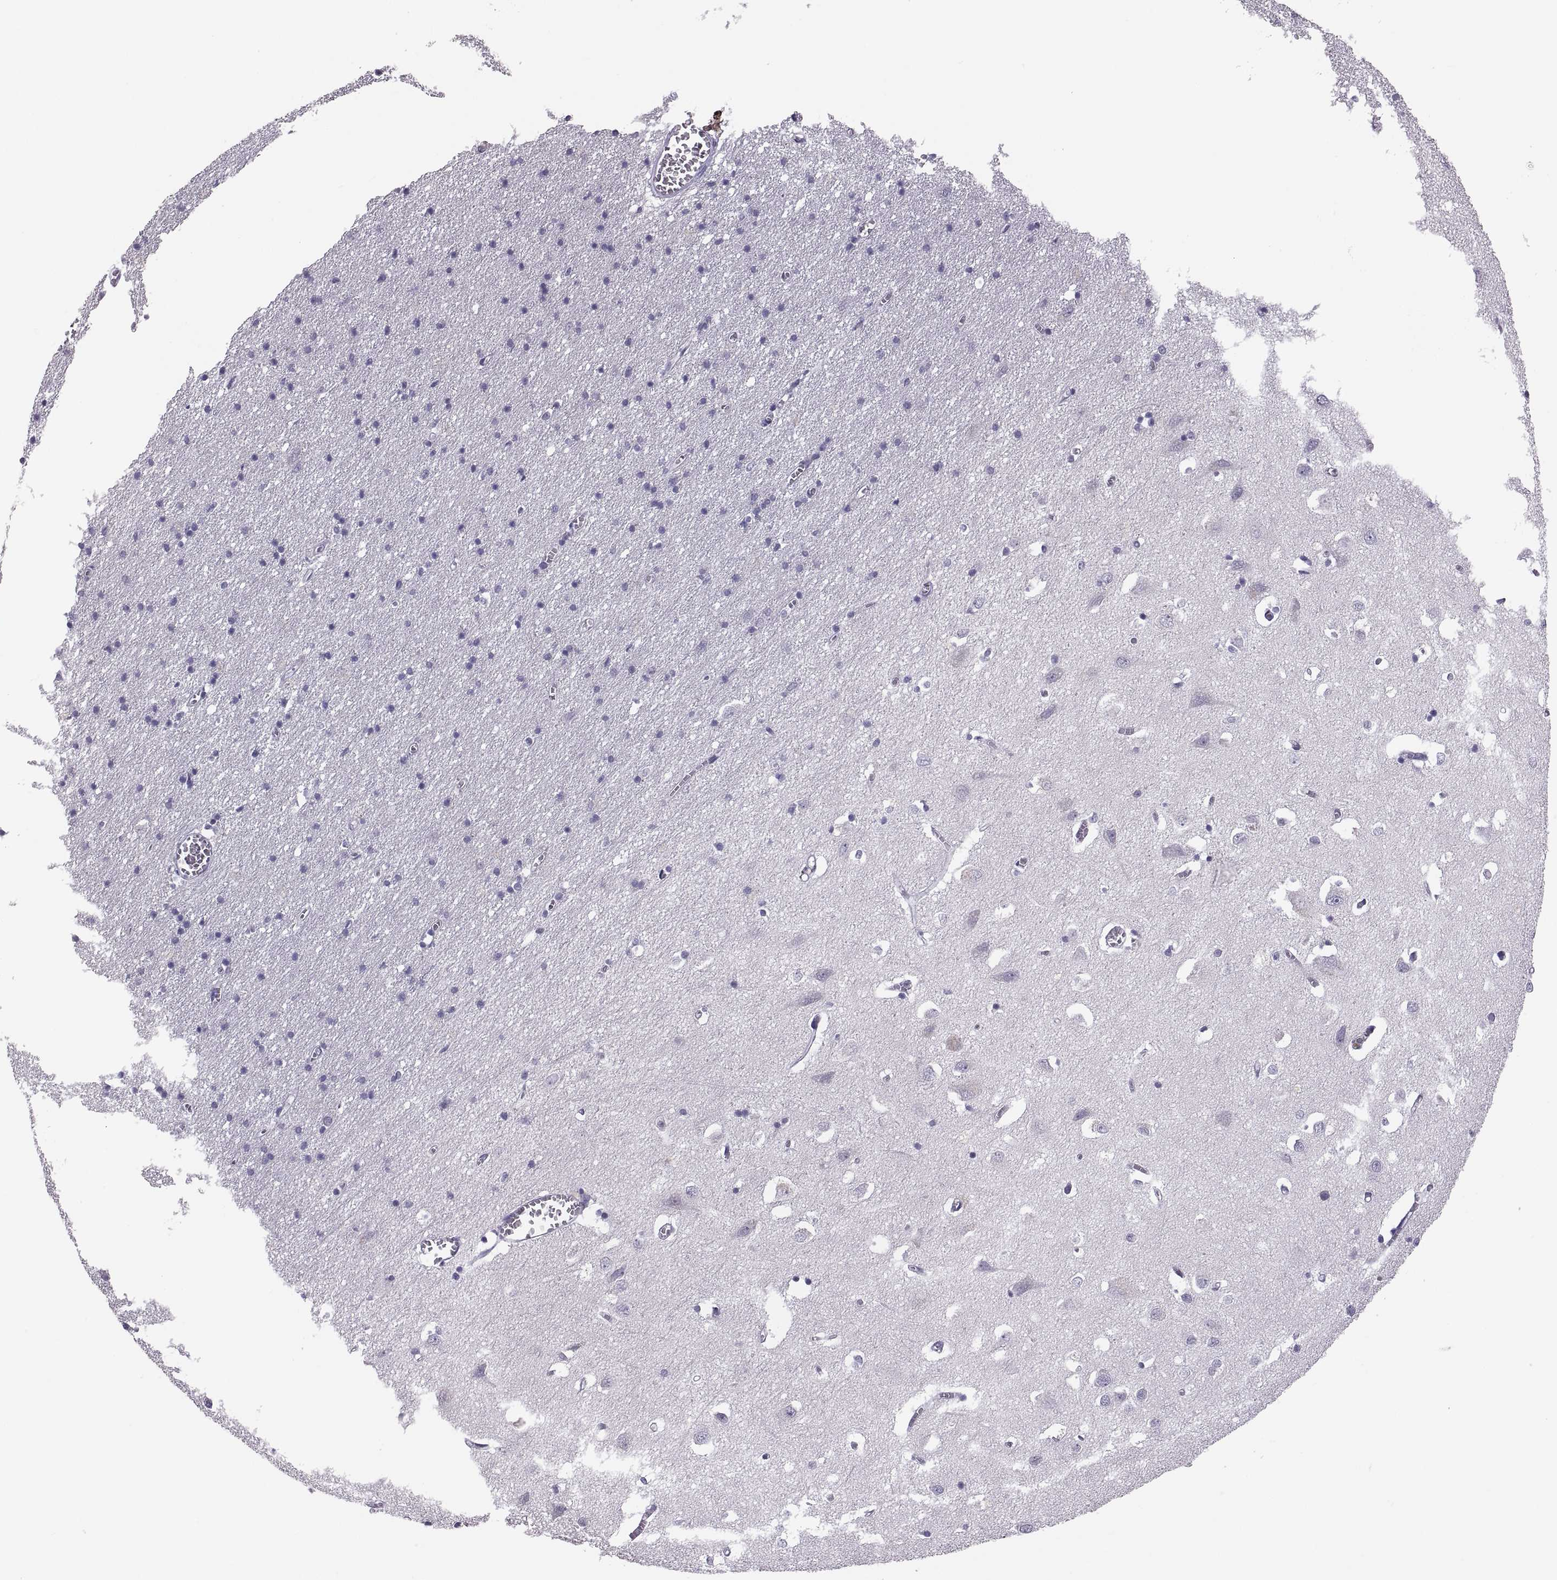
{"staining": {"intensity": "negative", "quantity": "none", "location": "none"}, "tissue": "cerebral cortex", "cell_type": "Endothelial cells", "image_type": "normal", "snomed": [{"axis": "morphology", "description": "Normal tissue, NOS"}, {"axis": "topography", "description": "Cerebral cortex"}], "caption": "Immunohistochemistry micrograph of benign human cerebral cortex stained for a protein (brown), which exhibits no positivity in endothelial cells. (Stains: DAB (3,3'-diaminobenzidine) immunohistochemistry with hematoxylin counter stain, Microscopy: brightfield microscopy at high magnification).", "gene": "ADH6", "patient": {"sex": "male", "age": 70}}